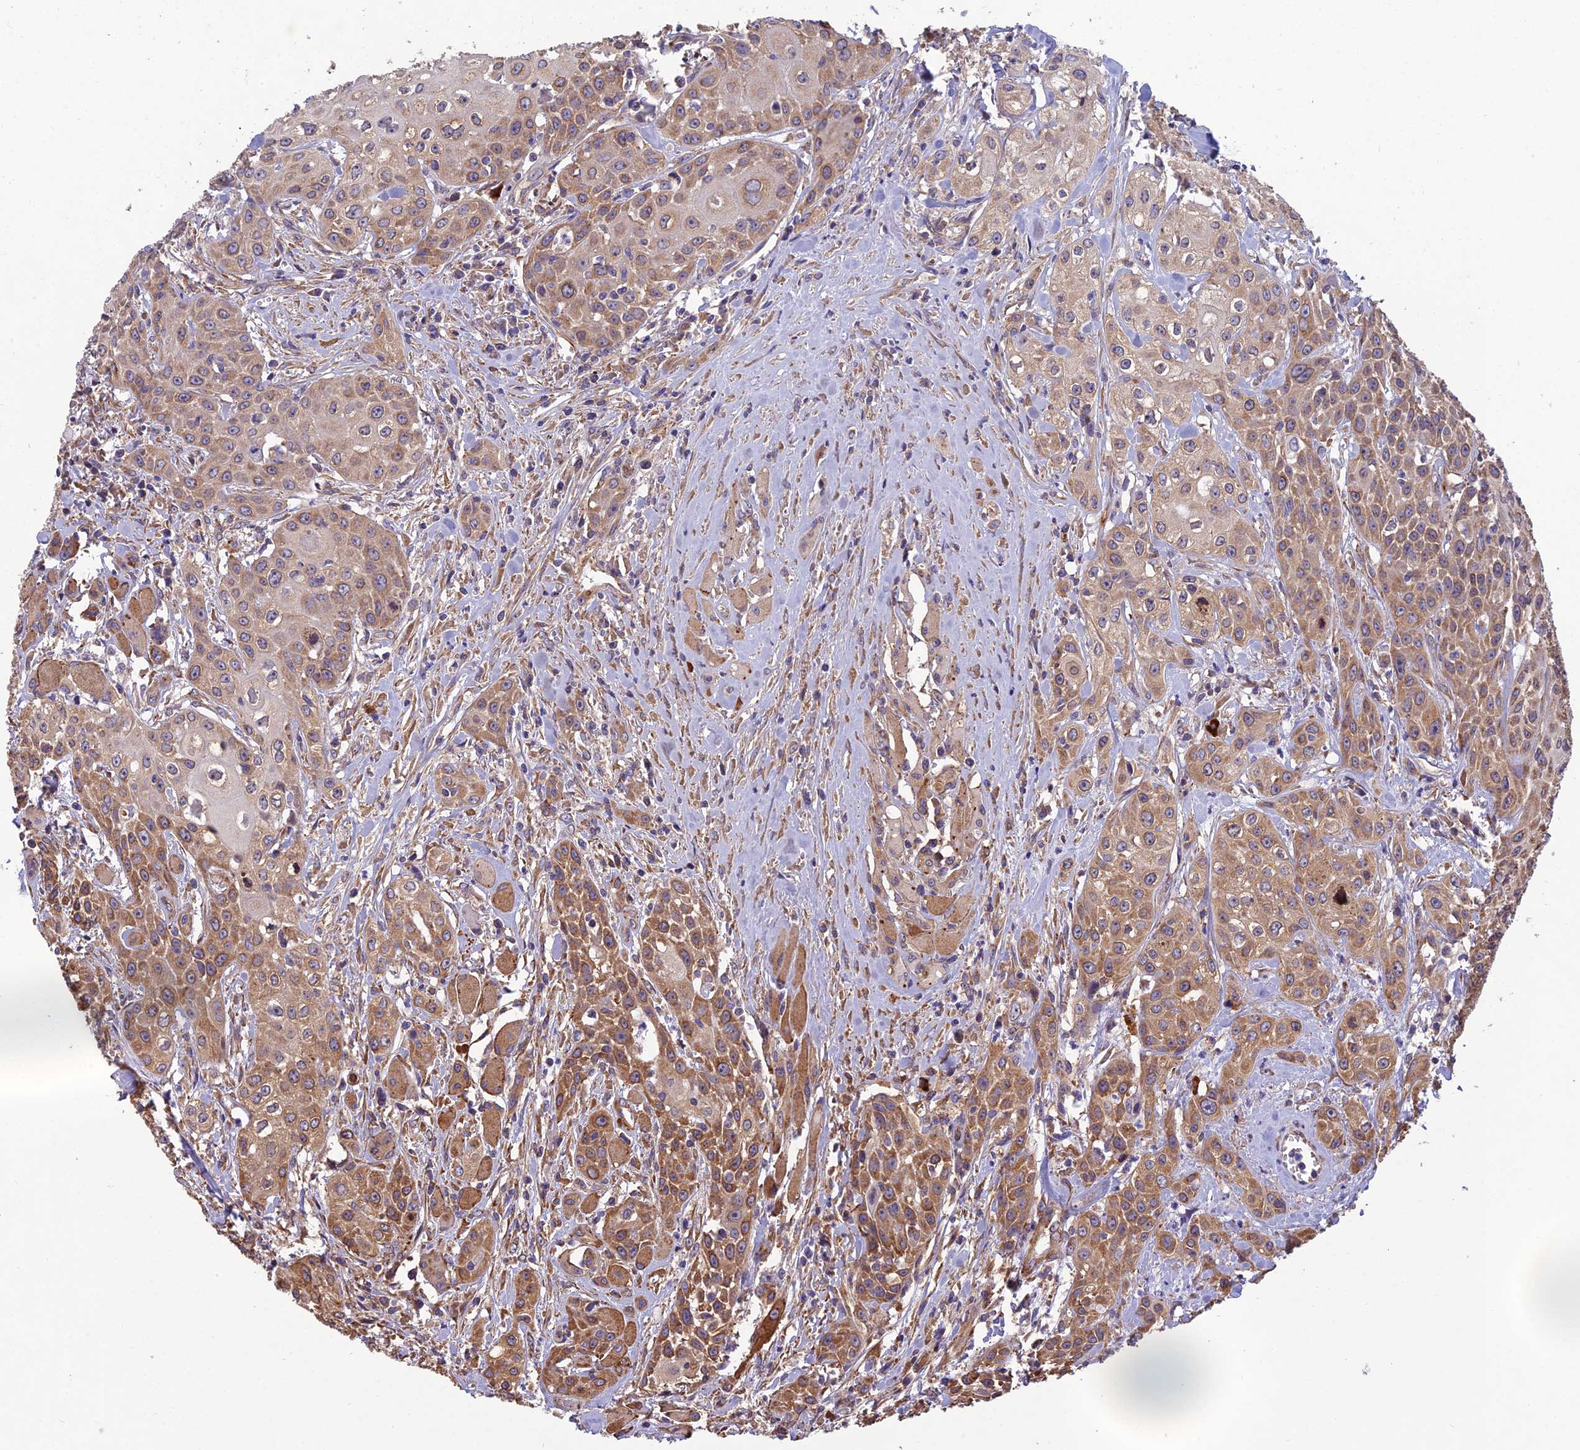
{"staining": {"intensity": "moderate", "quantity": "25%-75%", "location": "cytoplasmic/membranous"}, "tissue": "head and neck cancer", "cell_type": "Tumor cells", "image_type": "cancer", "snomed": [{"axis": "morphology", "description": "Squamous cell carcinoma, NOS"}, {"axis": "topography", "description": "Oral tissue"}, {"axis": "topography", "description": "Head-Neck"}], "caption": "Immunohistochemical staining of head and neck cancer (squamous cell carcinoma) exhibits moderate cytoplasmic/membranous protein staining in approximately 25%-75% of tumor cells.", "gene": "SPDL1", "patient": {"sex": "female", "age": 82}}